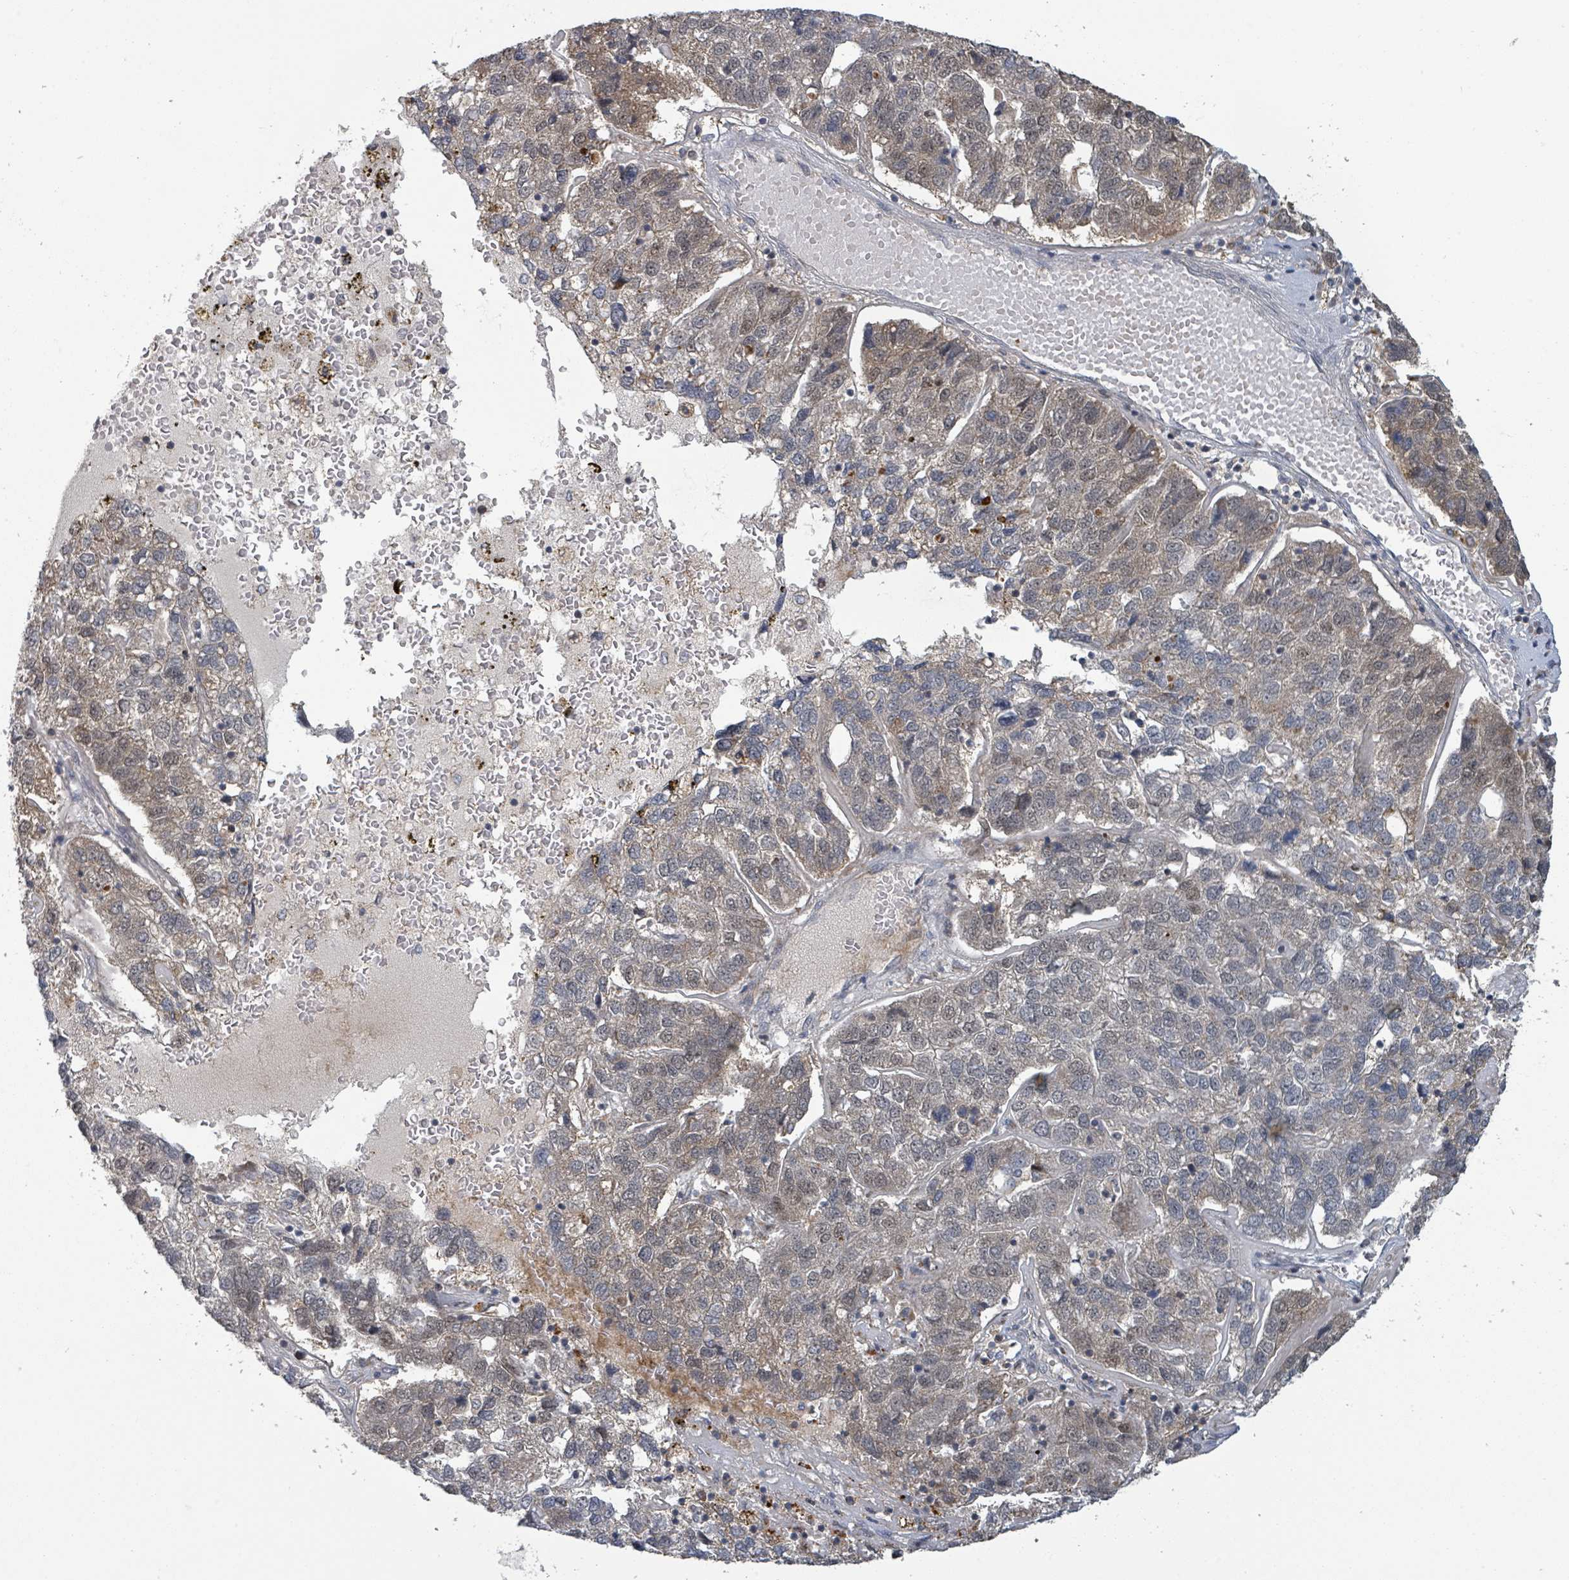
{"staining": {"intensity": "weak", "quantity": "25%-75%", "location": "cytoplasmic/membranous,nuclear"}, "tissue": "pancreatic cancer", "cell_type": "Tumor cells", "image_type": "cancer", "snomed": [{"axis": "morphology", "description": "Adenocarcinoma, NOS"}, {"axis": "topography", "description": "Pancreas"}], "caption": "DAB (3,3'-diaminobenzidine) immunohistochemical staining of human adenocarcinoma (pancreatic) reveals weak cytoplasmic/membranous and nuclear protein staining in about 25%-75% of tumor cells.", "gene": "GTF3C1", "patient": {"sex": "female", "age": 61}}